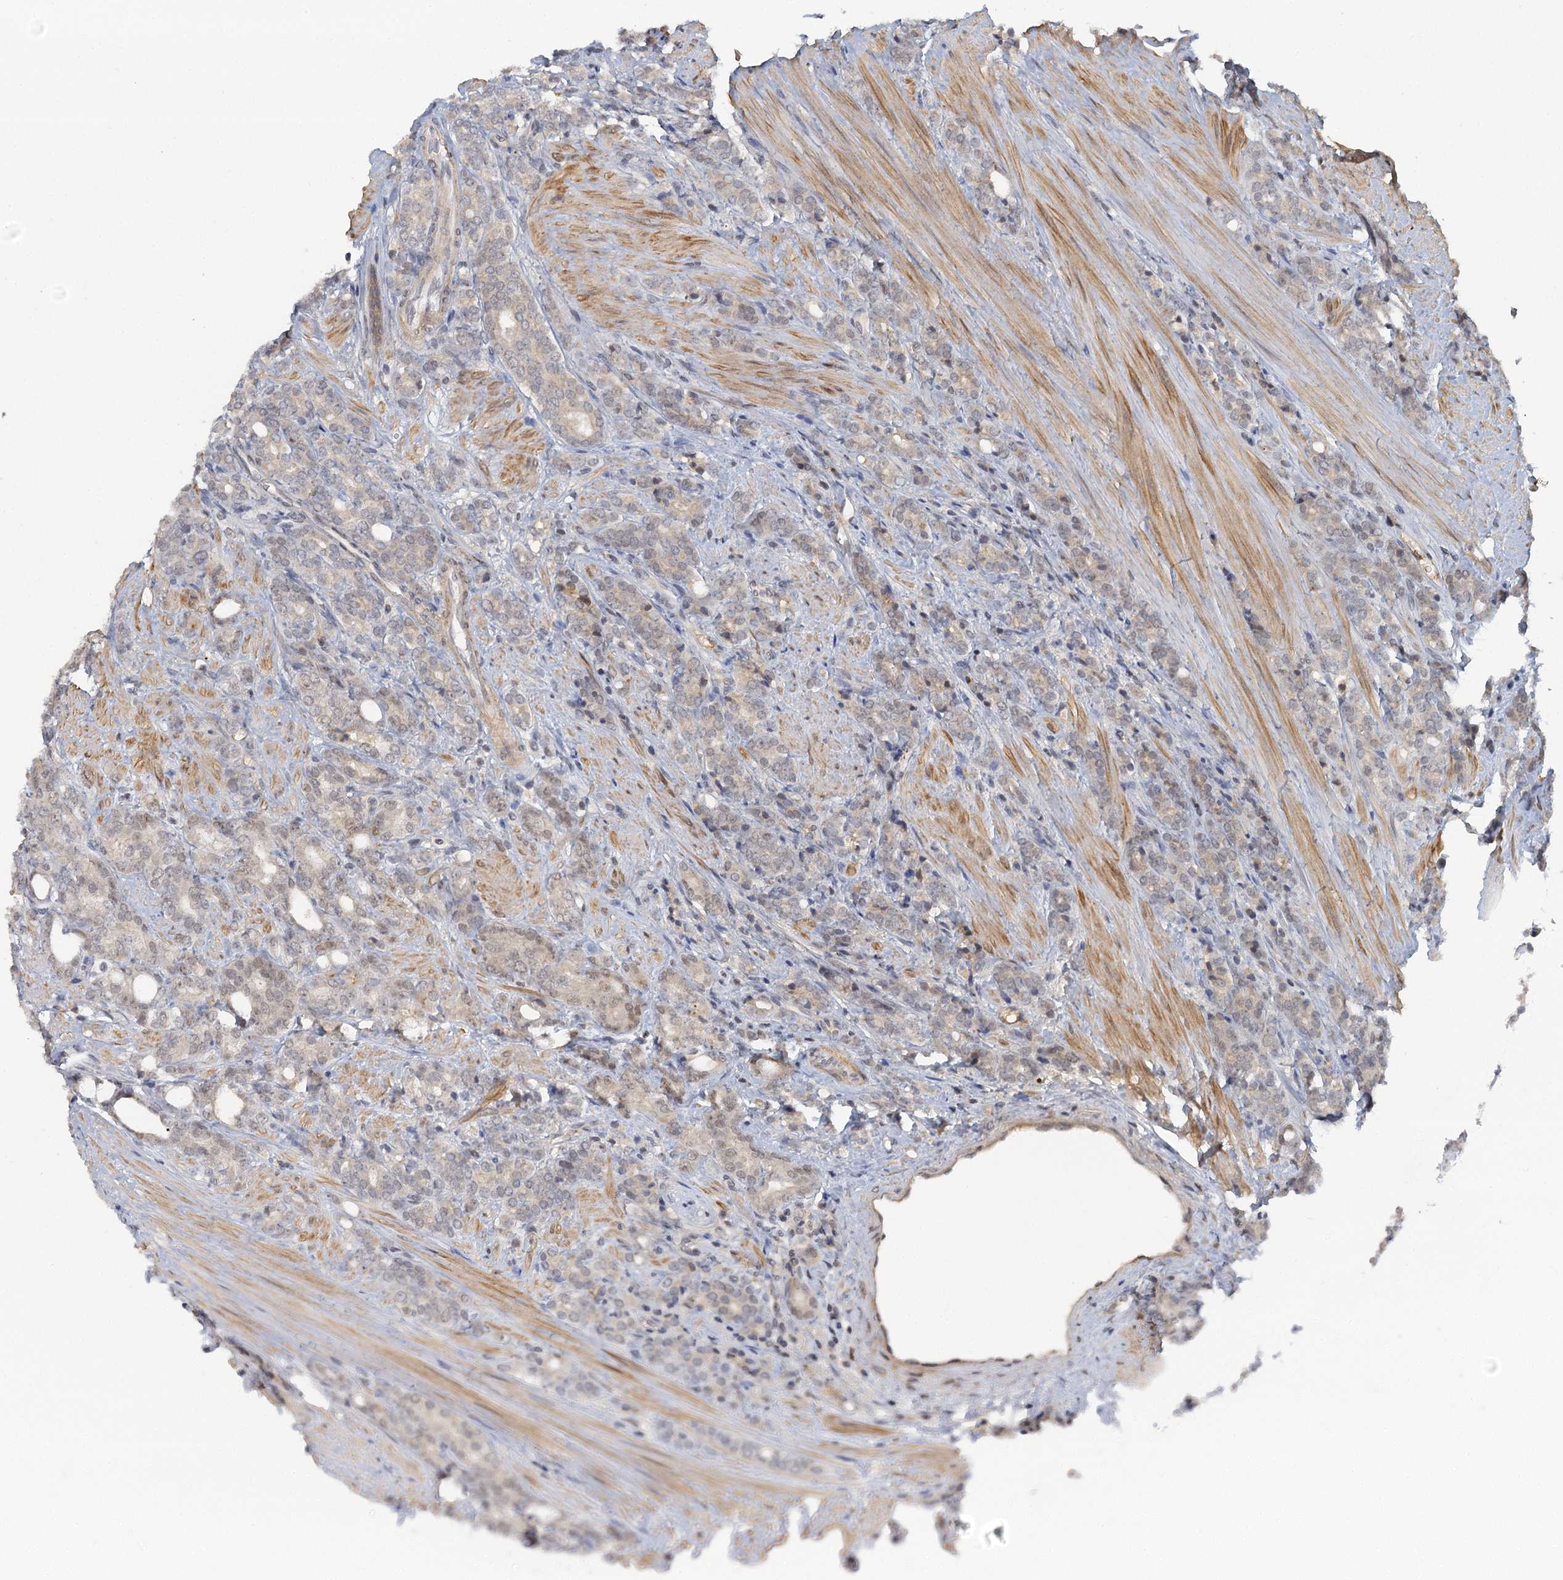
{"staining": {"intensity": "negative", "quantity": "none", "location": "none"}, "tissue": "prostate cancer", "cell_type": "Tumor cells", "image_type": "cancer", "snomed": [{"axis": "morphology", "description": "Adenocarcinoma, High grade"}, {"axis": "topography", "description": "Prostate"}], "caption": "Immunohistochemistry (IHC) of prostate cancer (high-grade adenocarcinoma) displays no staining in tumor cells.", "gene": "GPATCH11", "patient": {"sex": "male", "age": 62}}